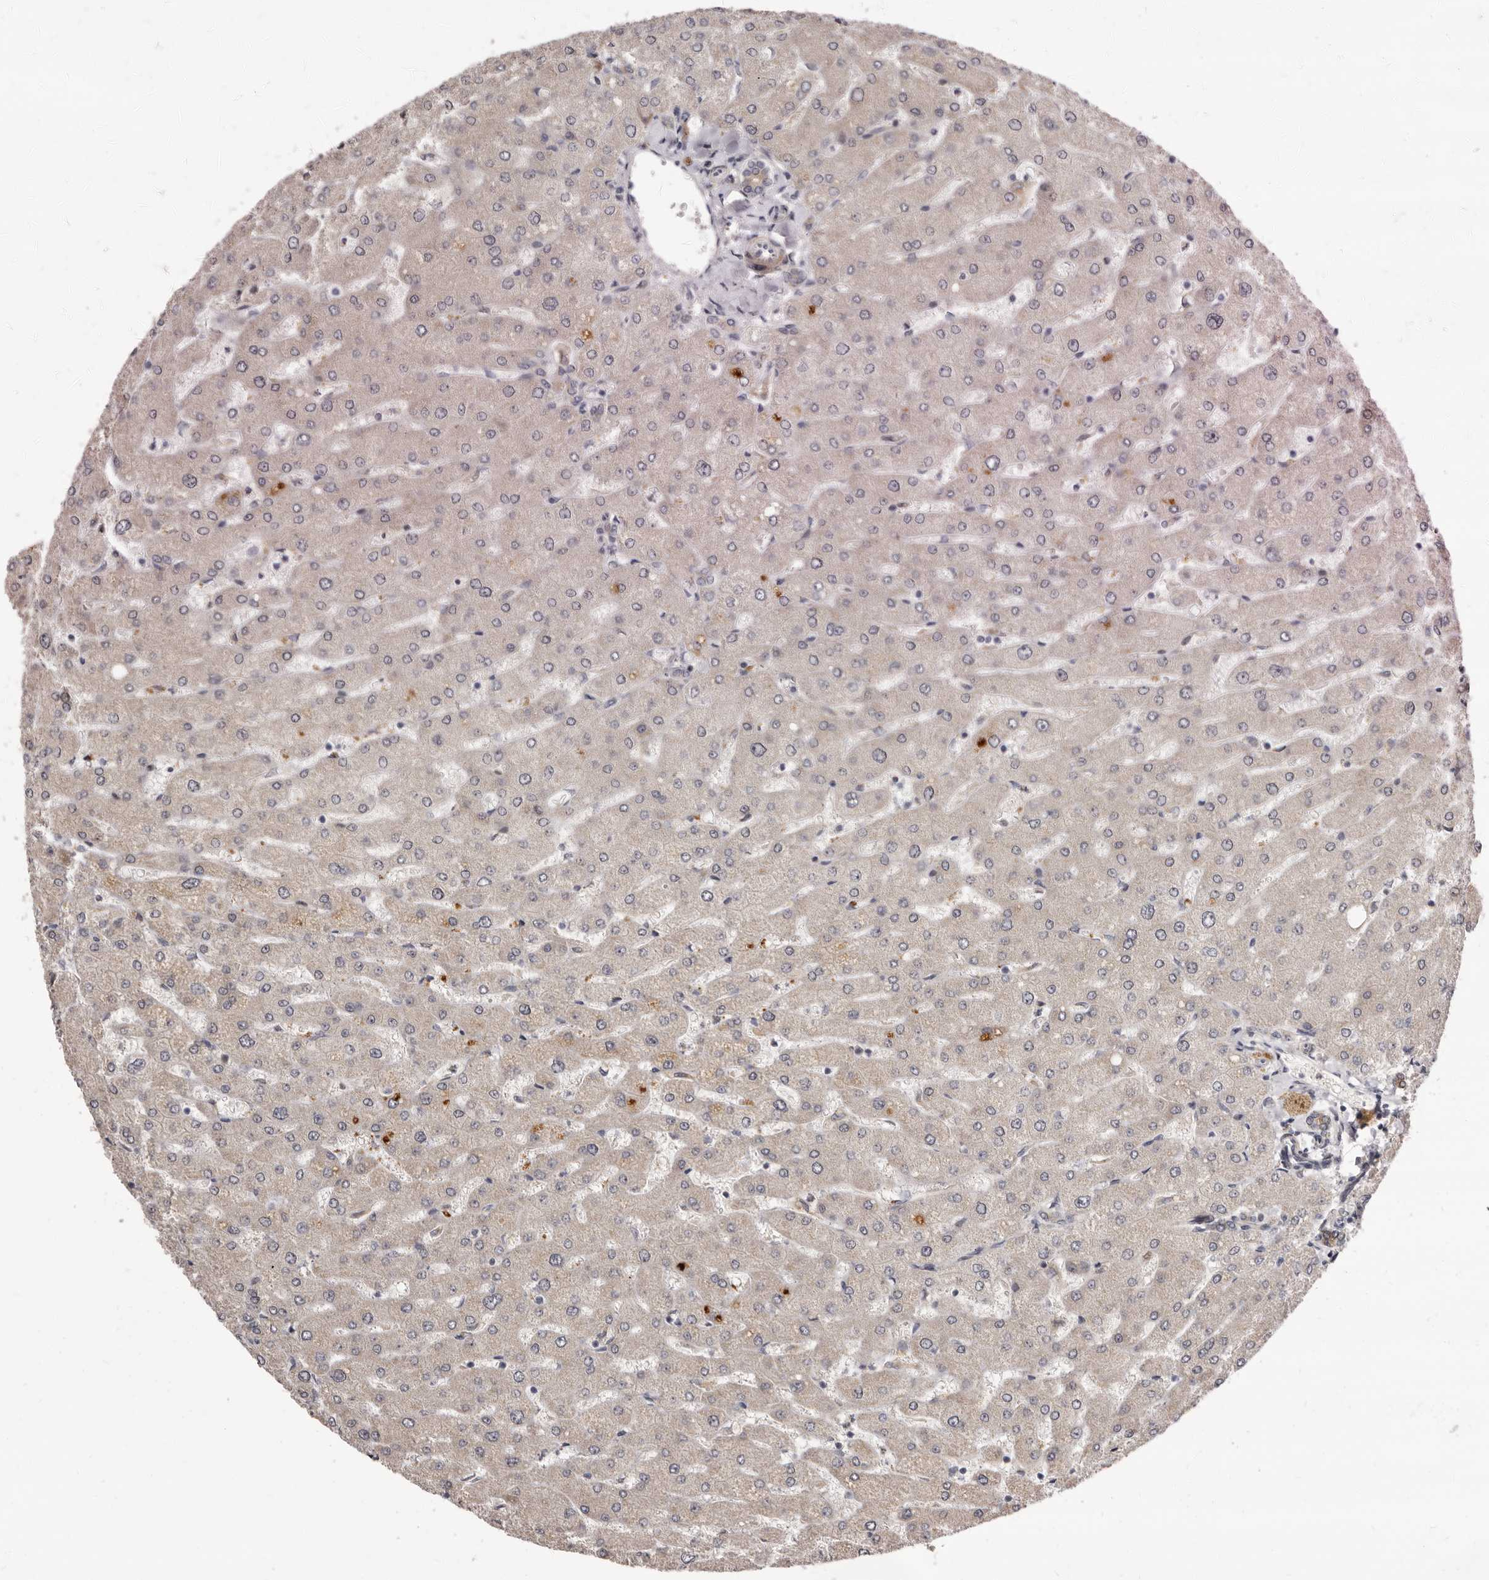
{"staining": {"intensity": "weak", "quantity": "<25%", "location": "cytoplasmic/membranous"}, "tissue": "liver", "cell_type": "Cholangiocytes", "image_type": "normal", "snomed": [{"axis": "morphology", "description": "Normal tissue, NOS"}, {"axis": "topography", "description": "Liver"}], "caption": "Photomicrograph shows no significant protein expression in cholangiocytes of benign liver. (DAB immunohistochemistry (IHC) visualized using brightfield microscopy, high magnification).", "gene": "ZNF326", "patient": {"sex": "male", "age": 55}}